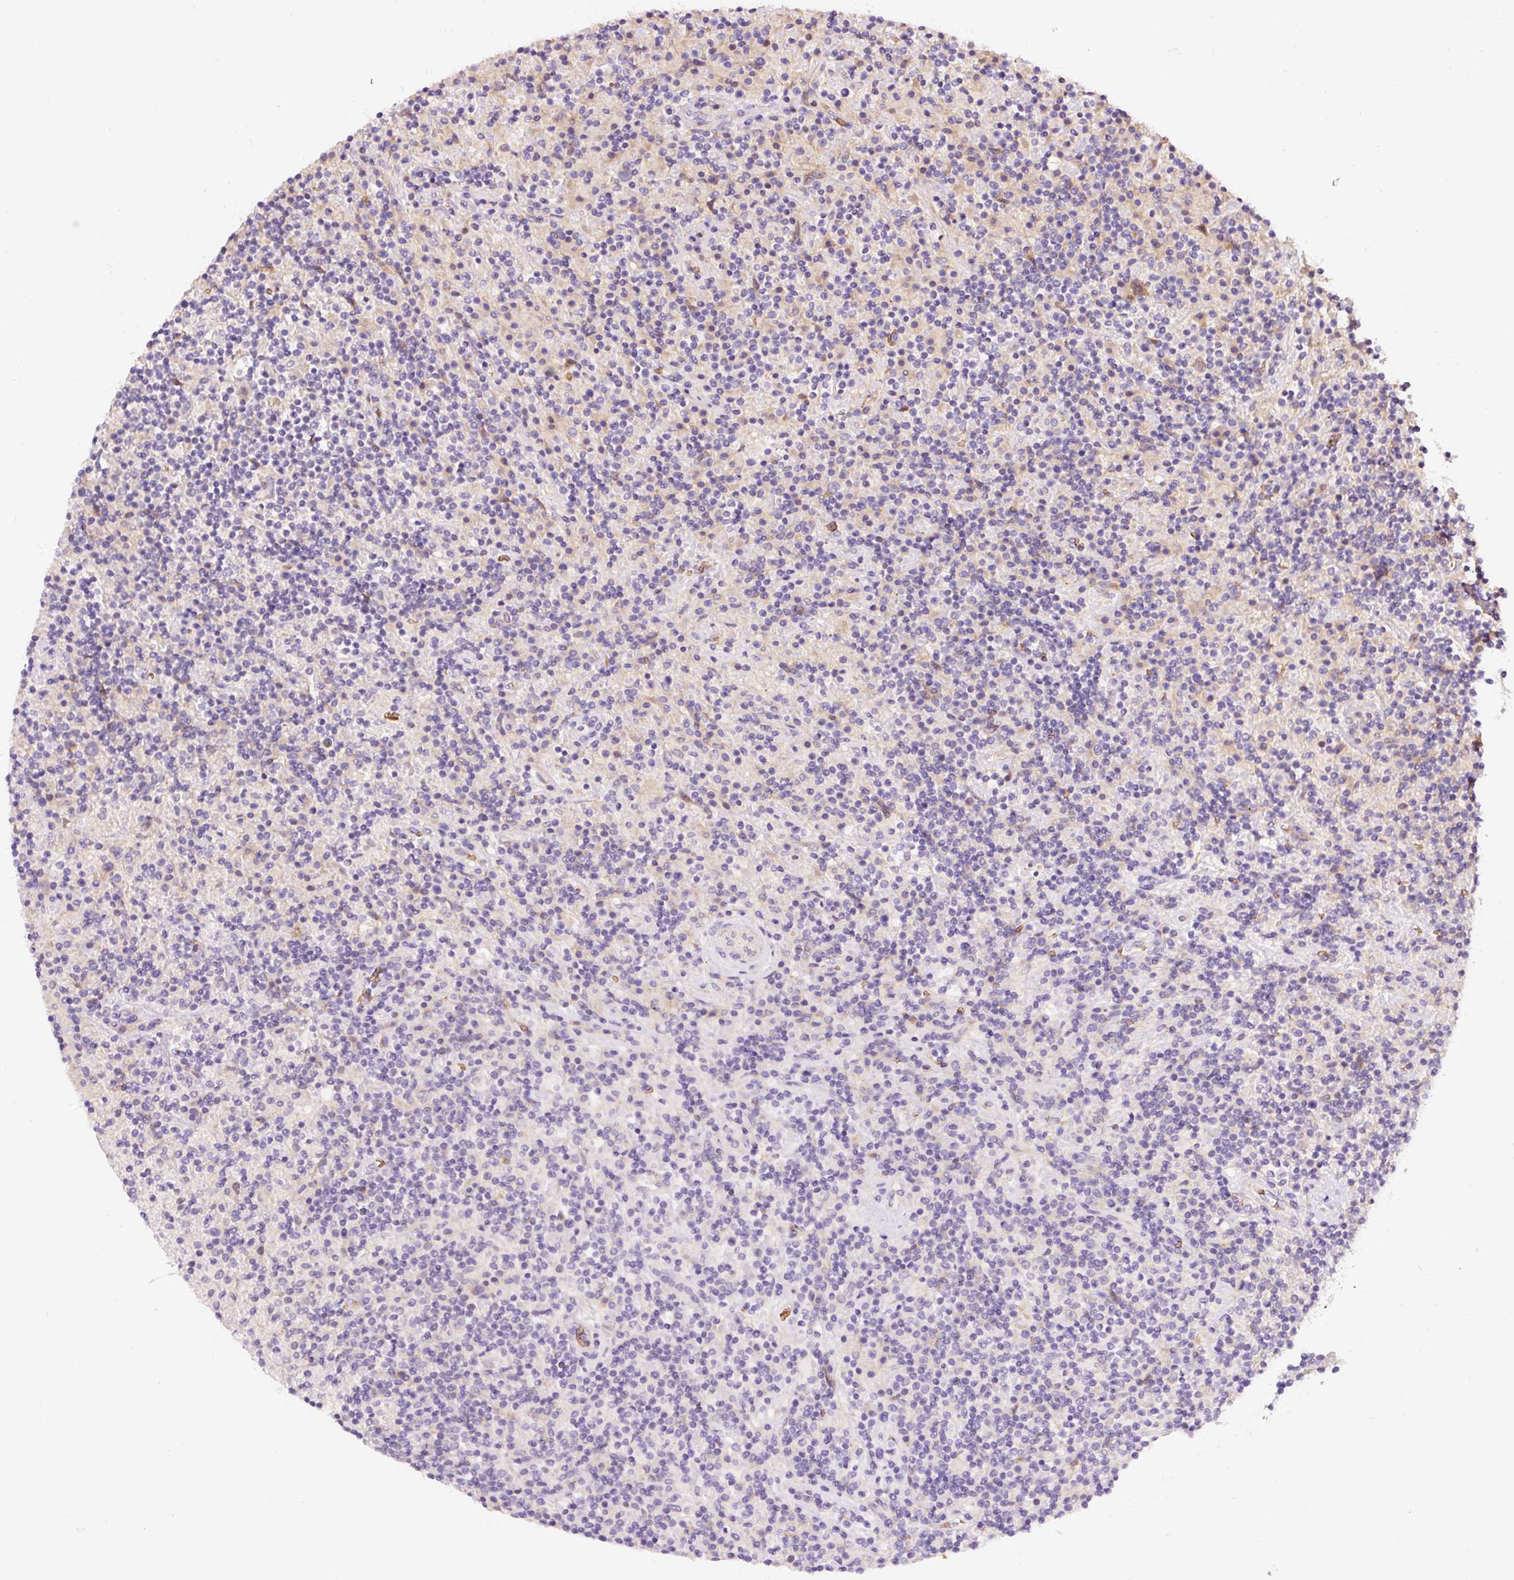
{"staining": {"intensity": "negative", "quantity": "none", "location": "none"}, "tissue": "lymphoma", "cell_type": "Tumor cells", "image_type": "cancer", "snomed": [{"axis": "morphology", "description": "Hodgkin's disease, NOS"}, {"axis": "topography", "description": "Lymph node"}], "caption": "This is an immunohistochemistry (IHC) histopathology image of human Hodgkin's disease. There is no expression in tumor cells.", "gene": "PRRC2A", "patient": {"sex": "male", "age": 70}}